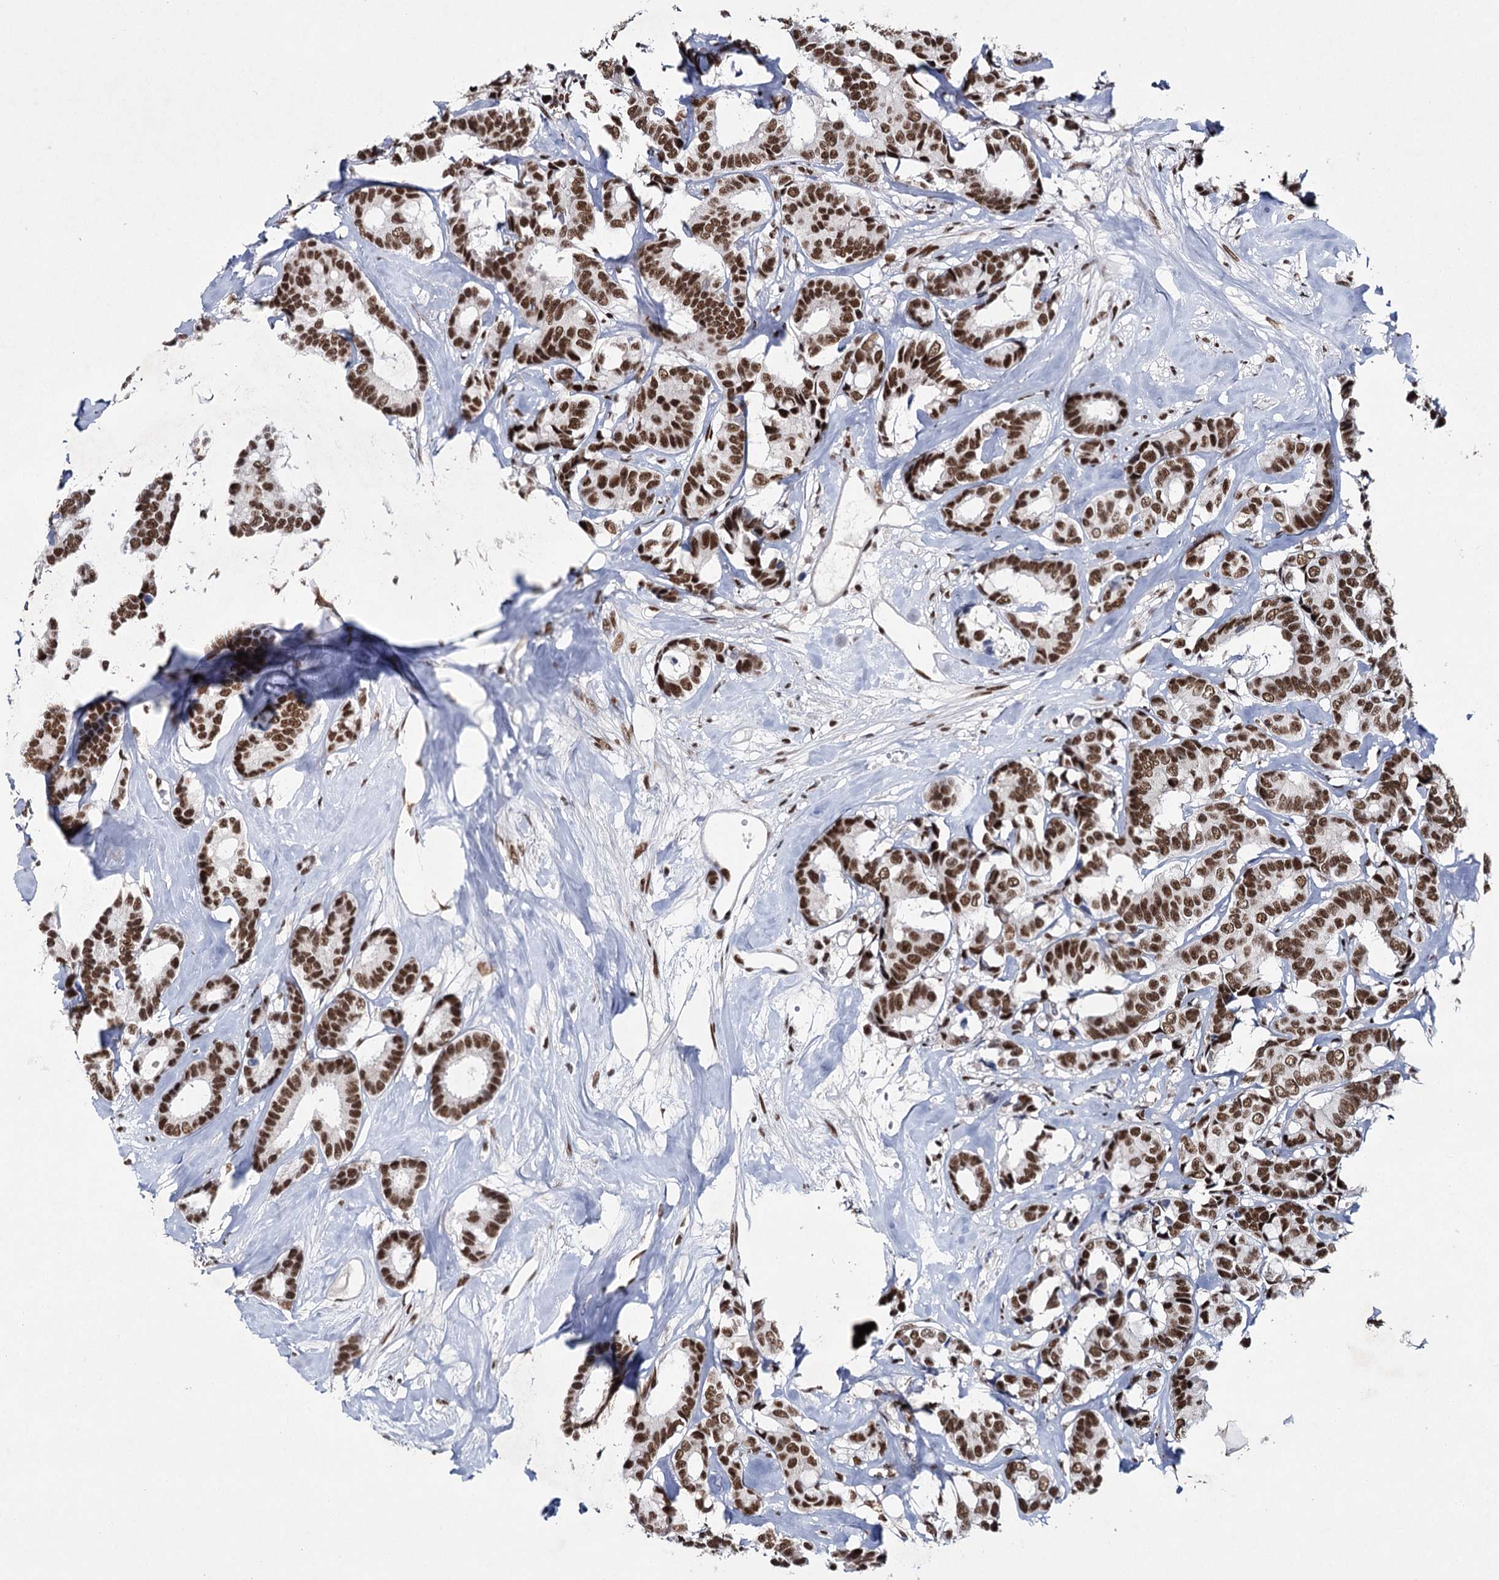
{"staining": {"intensity": "strong", "quantity": ">75%", "location": "nuclear"}, "tissue": "breast cancer", "cell_type": "Tumor cells", "image_type": "cancer", "snomed": [{"axis": "morphology", "description": "Duct carcinoma"}, {"axis": "topography", "description": "Breast"}], "caption": "Invasive ductal carcinoma (breast) stained with a brown dye exhibits strong nuclear positive positivity in about >75% of tumor cells.", "gene": "SCAF8", "patient": {"sex": "female", "age": 87}}